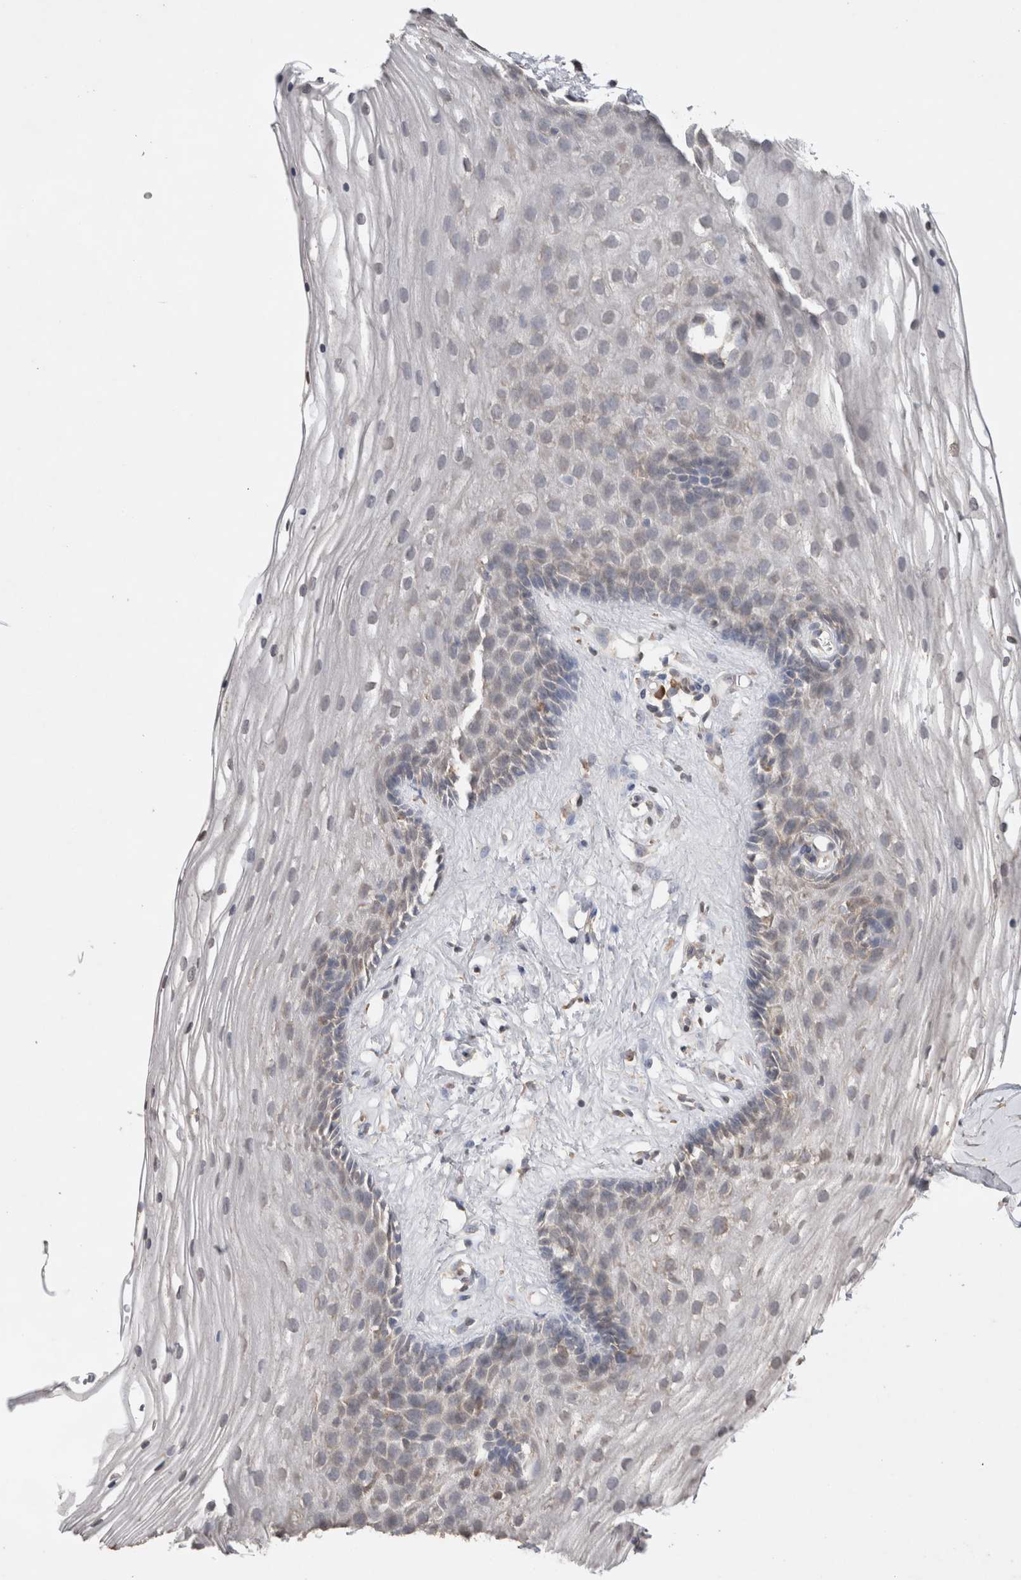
{"staining": {"intensity": "weak", "quantity": "<25%", "location": "cytoplasmic/membranous"}, "tissue": "vagina", "cell_type": "Squamous epithelial cells", "image_type": "normal", "snomed": [{"axis": "morphology", "description": "Normal tissue, NOS"}, {"axis": "topography", "description": "Vagina"}], "caption": "This is an immunohistochemistry (IHC) photomicrograph of benign vagina. There is no positivity in squamous epithelial cells.", "gene": "NOMO1", "patient": {"sex": "female", "age": 46}}